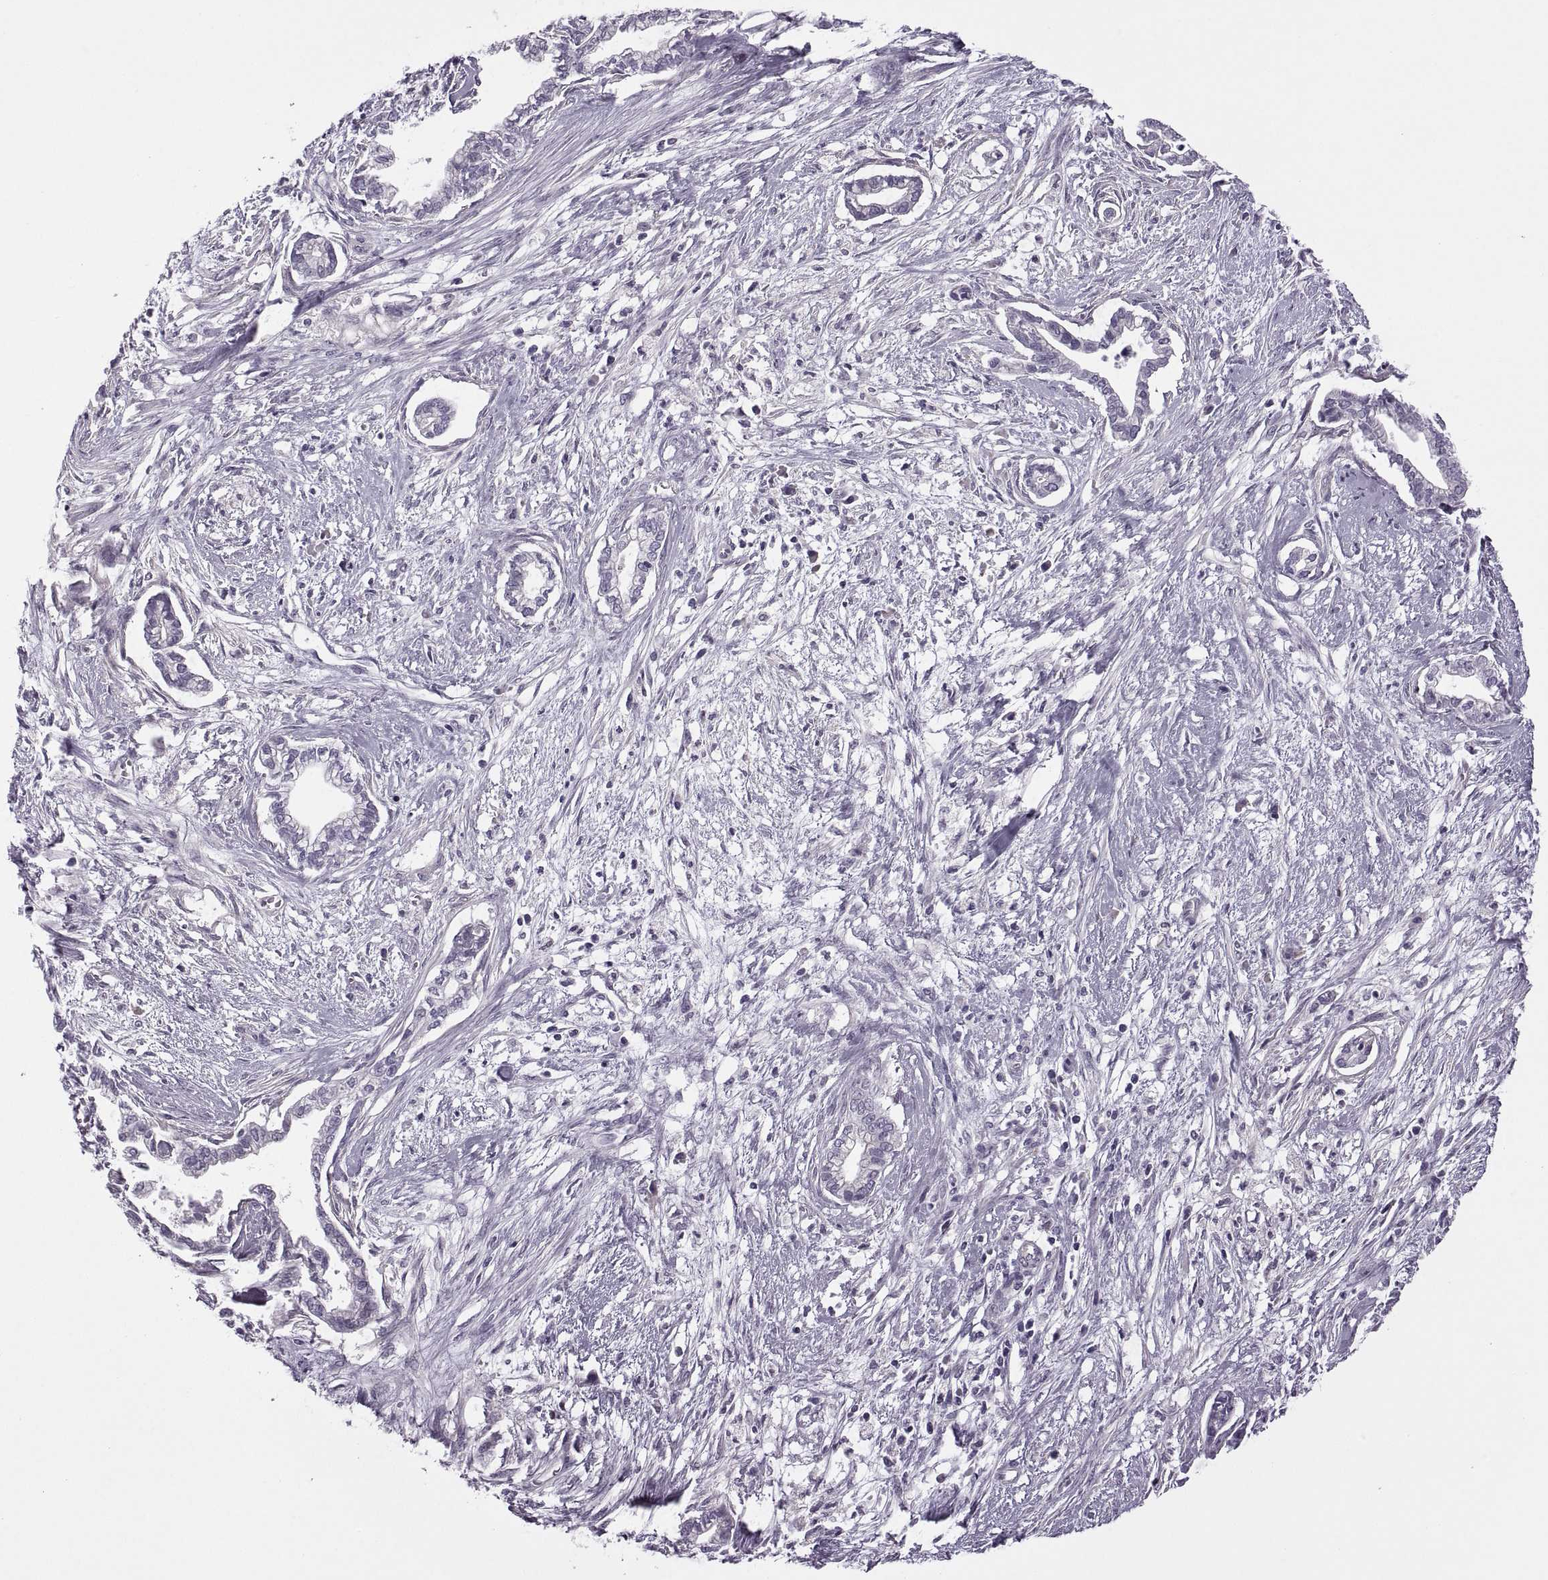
{"staining": {"intensity": "negative", "quantity": "none", "location": "none"}, "tissue": "cervical cancer", "cell_type": "Tumor cells", "image_type": "cancer", "snomed": [{"axis": "morphology", "description": "Adenocarcinoma, NOS"}, {"axis": "topography", "description": "Cervix"}], "caption": "Tumor cells are negative for protein expression in human cervical cancer (adenocarcinoma). The staining is performed using DAB (3,3'-diaminobenzidine) brown chromogen with nuclei counter-stained in using hematoxylin.", "gene": "RIPK4", "patient": {"sex": "female", "age": 62}}